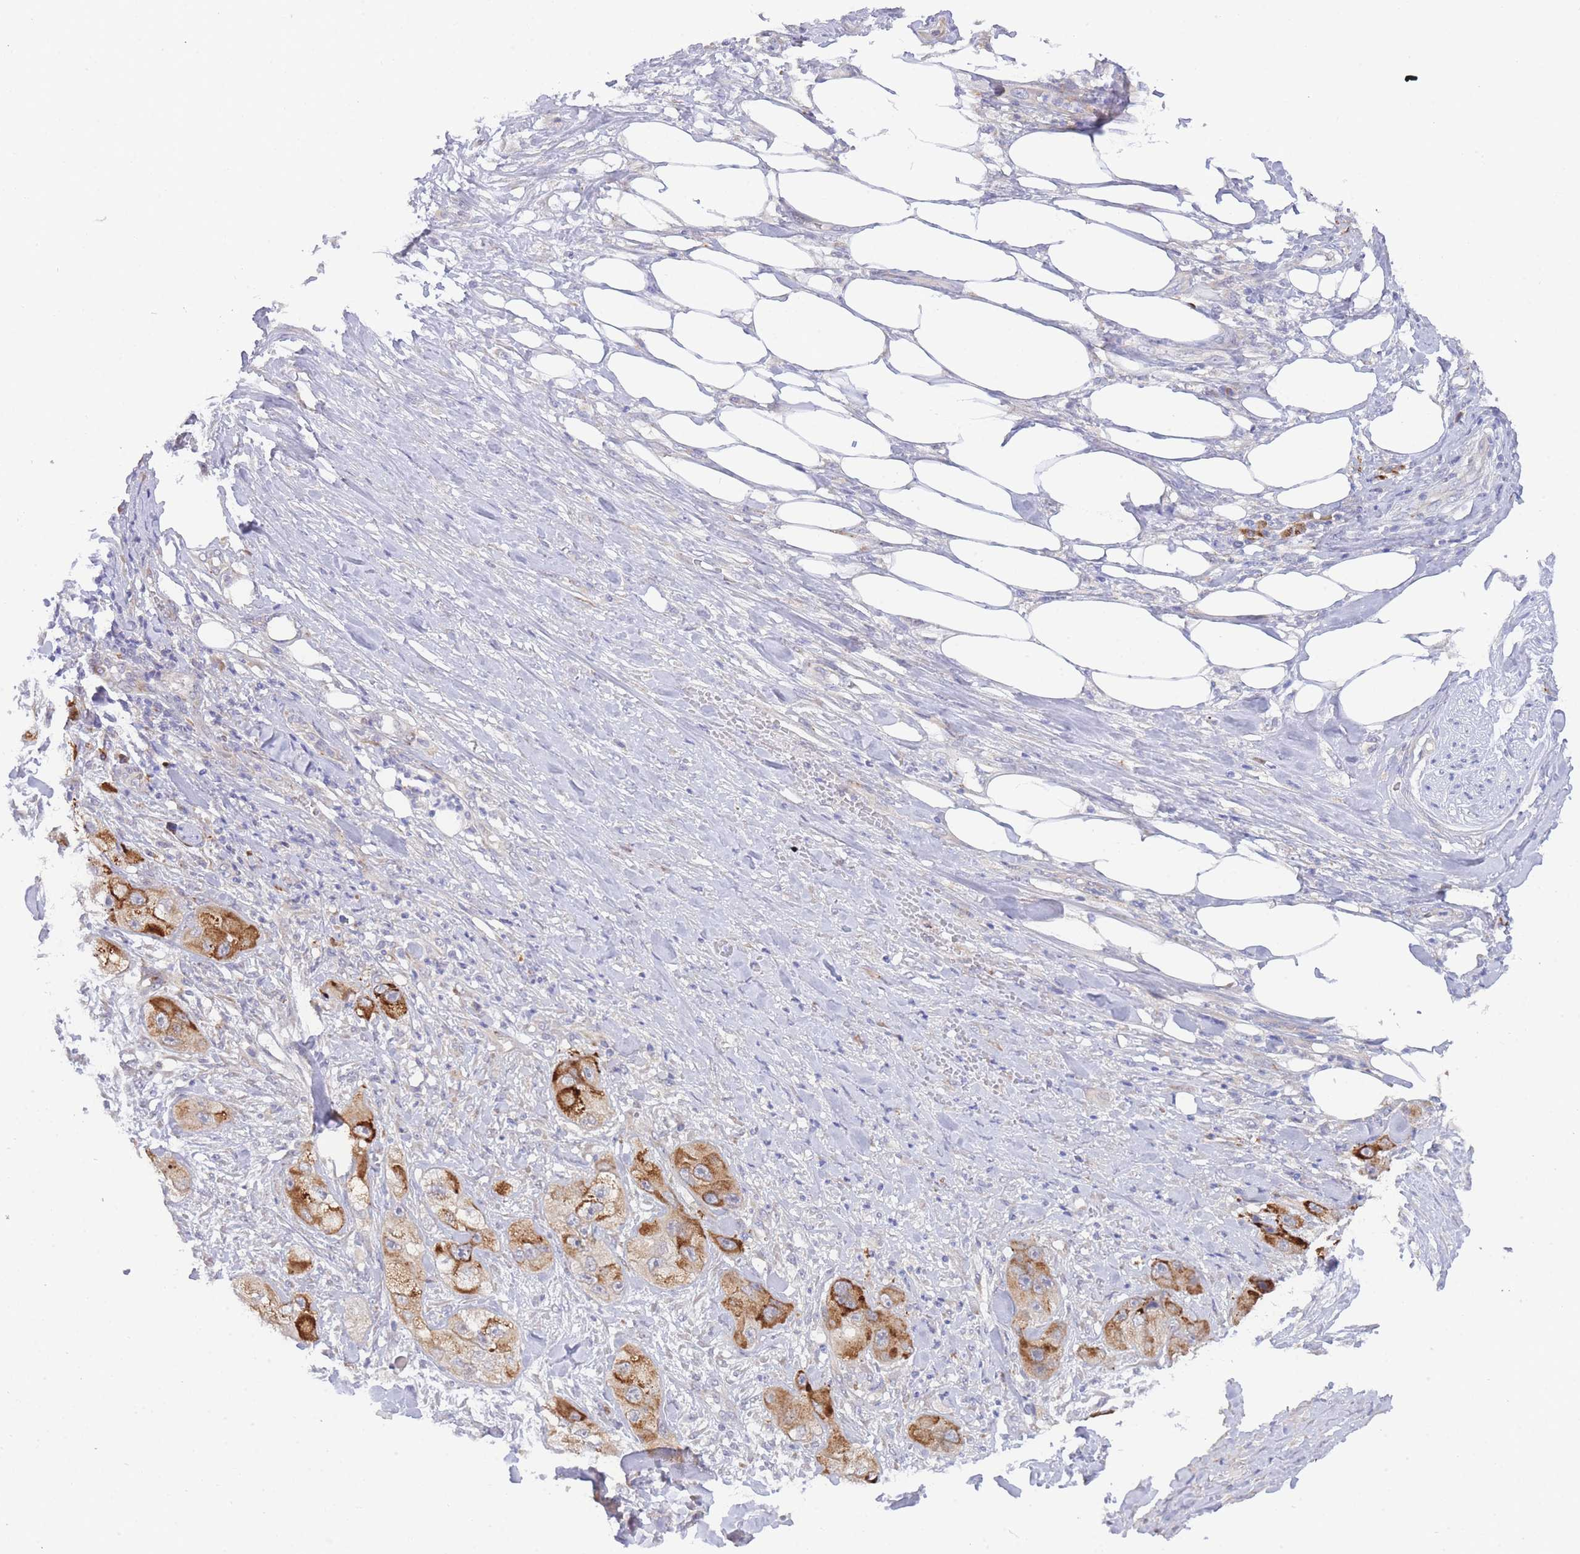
{"staining": {"intensity": "moderate", "quantity": ">75%", "location": "cytoplasmic/membranous"}, "tissue": "skin cancer", "cell_type": "Tumor cells", "image_type": "cancer", "snomed": [{"axis": "morphology", "description": "Squamous cell carcinoma, NOS"}, {"axis": "topography", "description": "Skin"}, {"axis": "topography", "description": "Subcutis"}], "caption": "This micrograph displays immunohistochemistry staining of human skin cancer, with medium moderate cytoplasmic/membranous positivity in approximately >75% of tumor cells.", "gene": "ZNF510", "patient": {"sex": "male", "age": 73}}